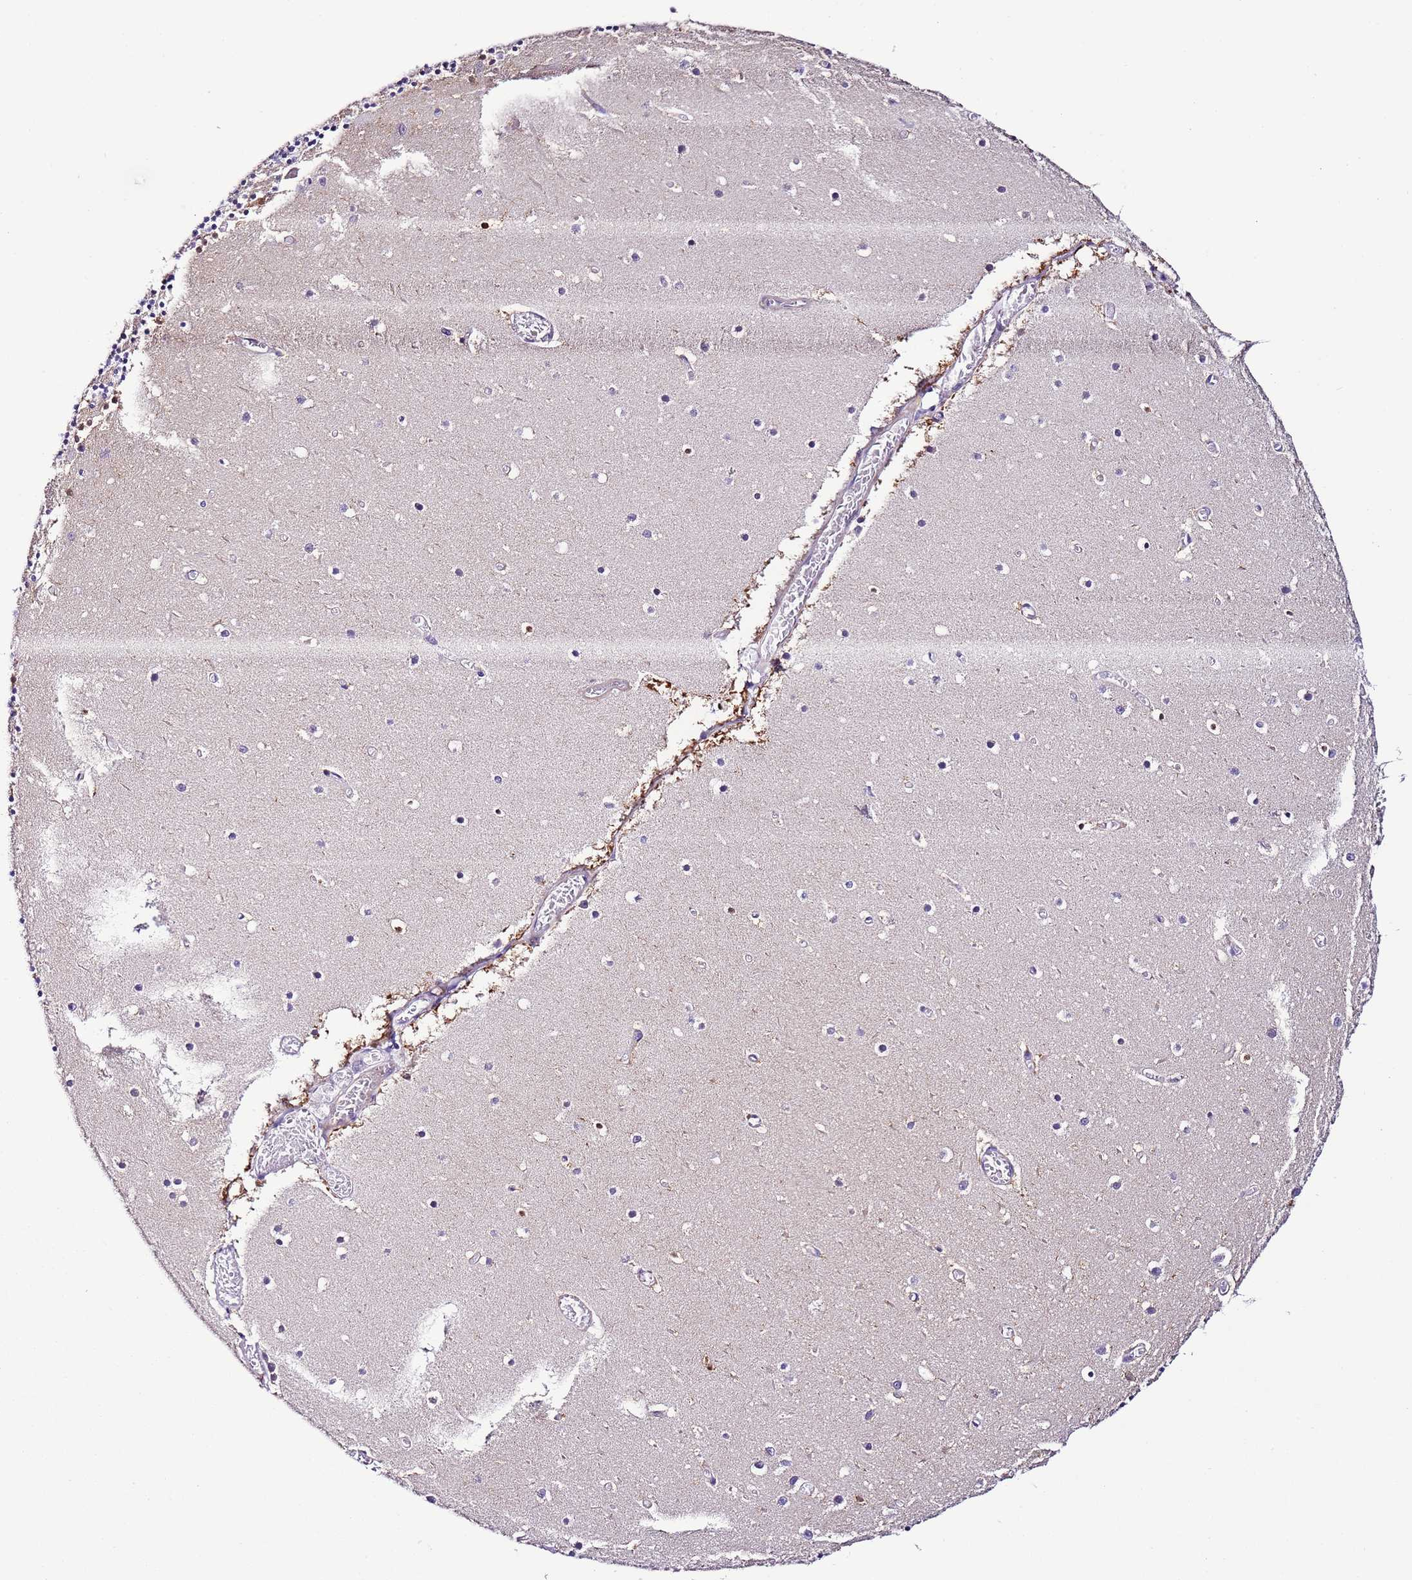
{"staining": {"intensity": "negative", "quantity": "none", "location": "none"}, "tissue": "cerebellum", "cell_type": "Cells in granular layer", "image_type": "normal", "snomed": [{"axis": "morphology", "description": "Normal tissue, NOS"}, {"axis": "topography", "description": "Cerebellum"}], "caption": "This histopathology image is of benign cerebellum stained with immunohistochemistry to label a protein in brown with the nuclei are counter-stained blue. There is no expression in cells in granular layer. The staining was performed using DAB to visualize the protein expression in brown, while the nuclei were stained in blue with hematoxylin (Magnification: 20x).", "gene": "FAM174C", "patient": {"sex": "female", "age": 28}}